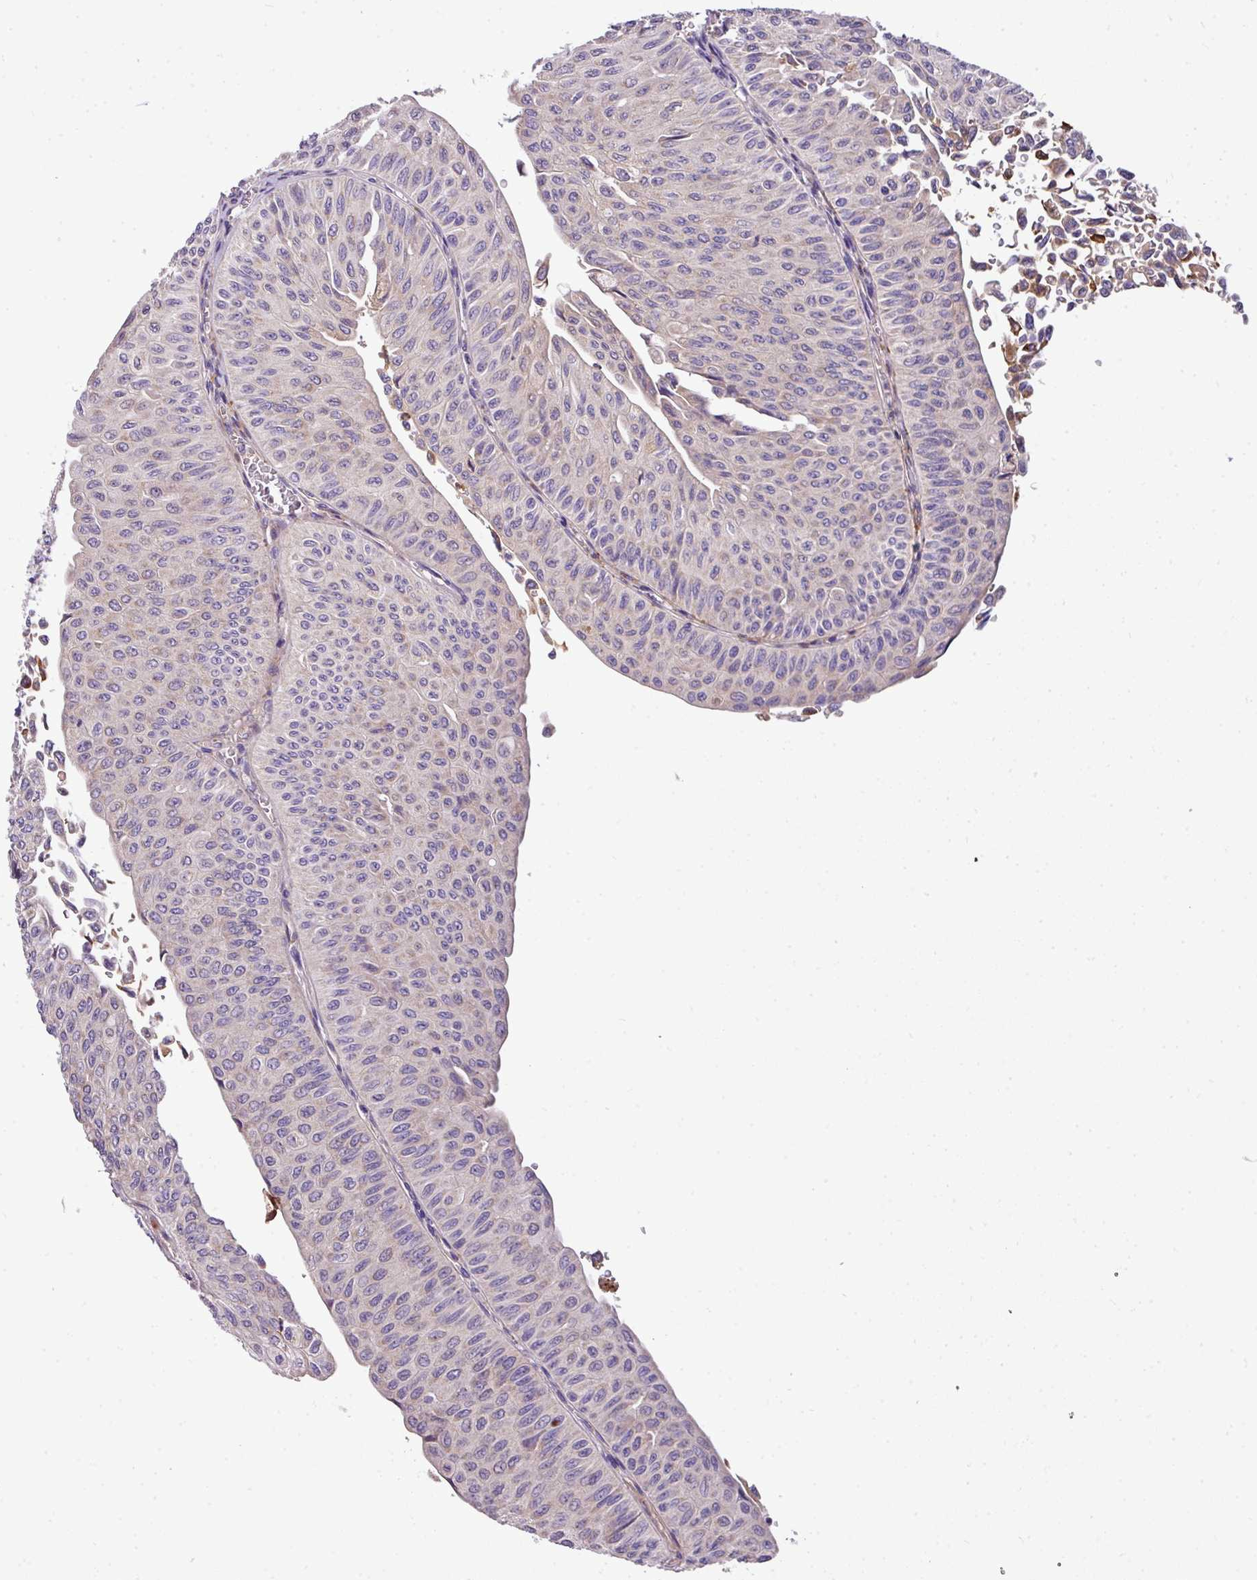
{"staining": {"intensity": "moderate", "quantity": "<25%", "location": "cytoplasmic/membranous"}, "tissue": "urothelial cancer", "cell_type": "Tumor cells", "image_type": "cancer", "snomed": [{"axis": "morphology", "description": "Urothelial carcinoma, NOS"}, {"axis": "topography", "description": "Urinary bladder"}], "caption": "Moderate cytoplasmic/membranous protein expression is present in approximately <25% of tumor cells in transitional cell carcinoma.", "gene": "ANXA2R", "patient": {"sex": "male", "age": 59}}